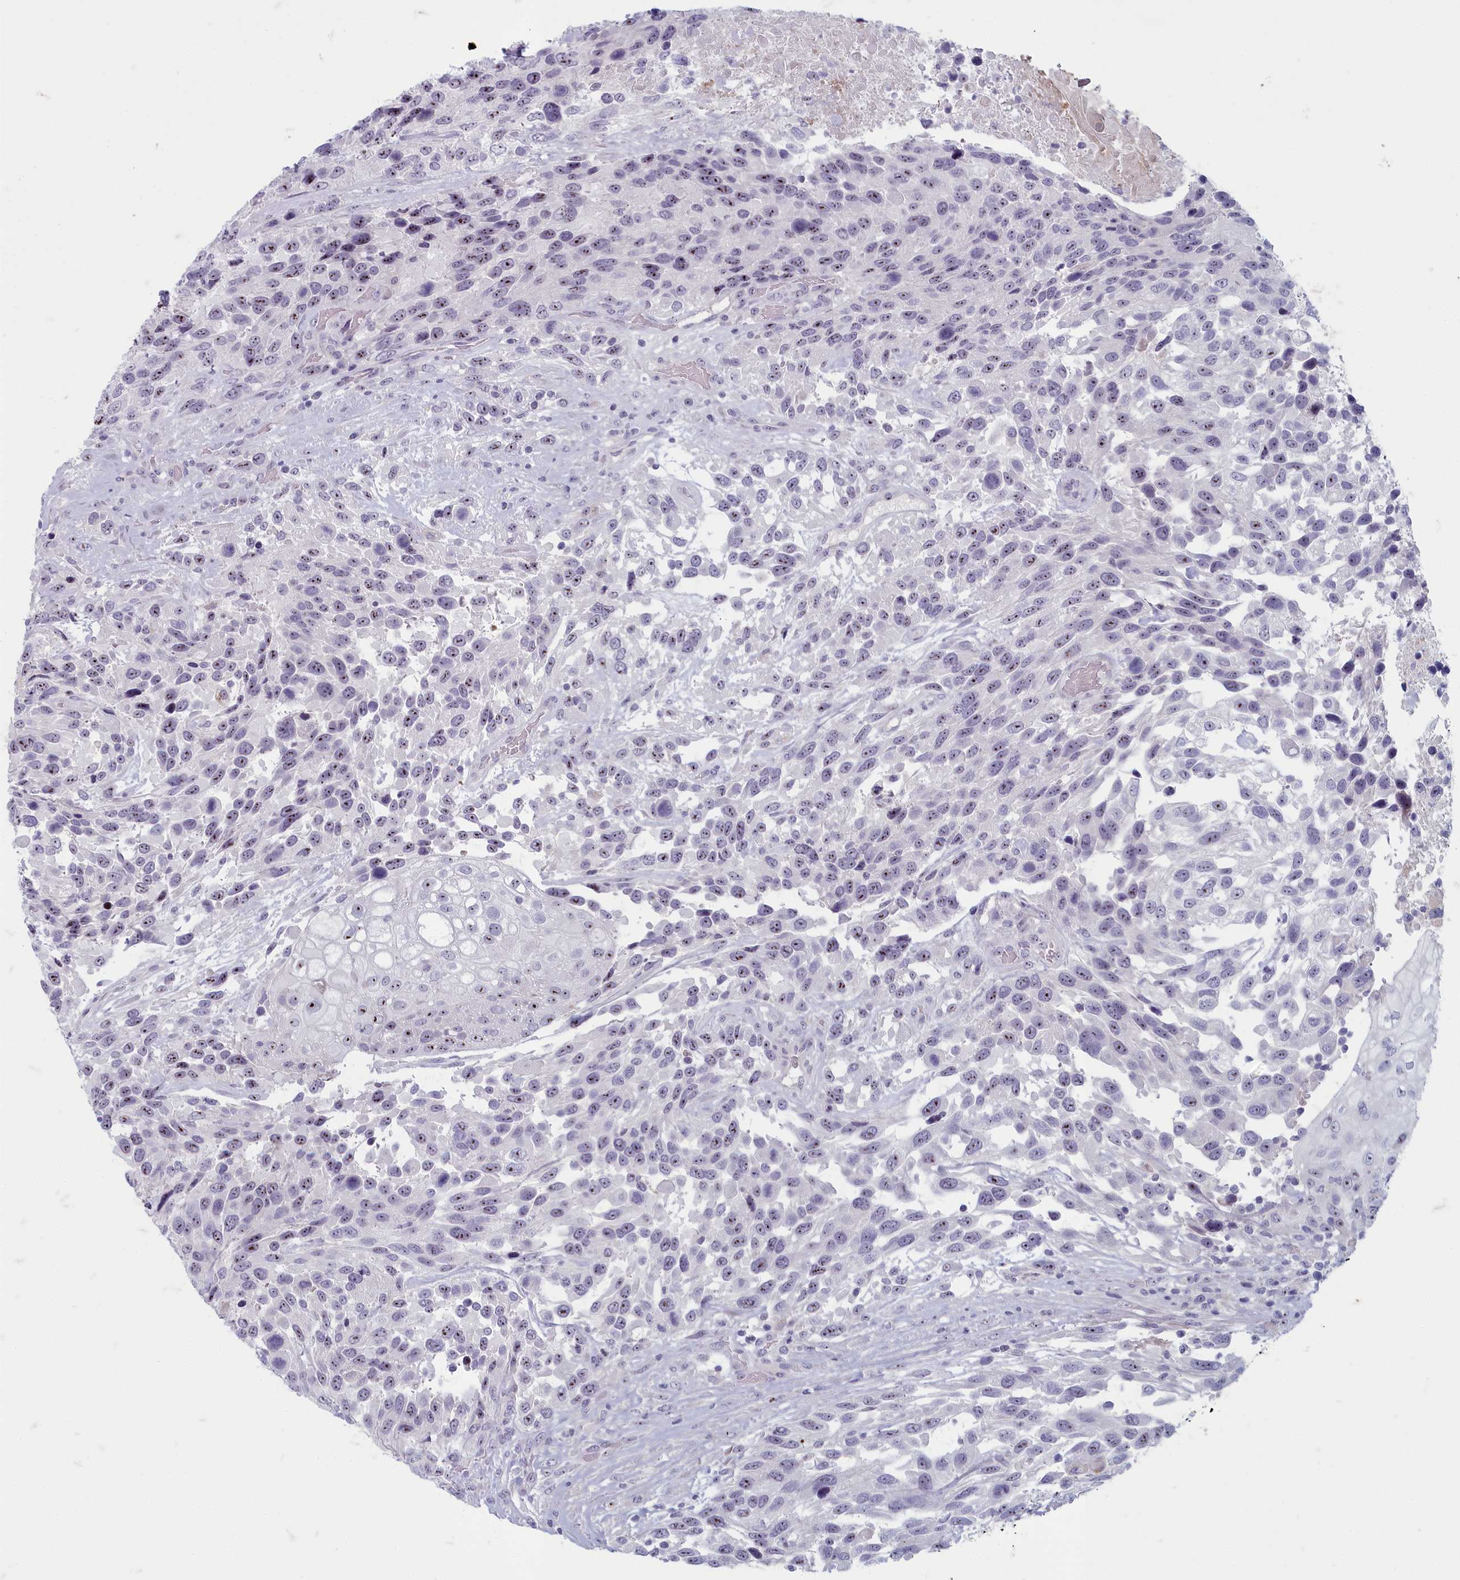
{"staining": {"intensity": "weak", "quantity": "25%-75%", "location": "nuclear"}, "tissue": "urothelial cancer", "cell_type": "Tumor cells", "image_type": "cancer", "snomed": [{"axis": "morphology", "description": "Urothelial carcinoma, High grade"}, {"axis": "topography", "description": "Urinary bladder"}], "caption": "Weak nuclear positivity is appreciated in approximately 25%-75% of tumor cells in high-grade urothelial carcinoma.", "gene": "INSYN2A", "patient": {"sex": "female", "age": 70}}